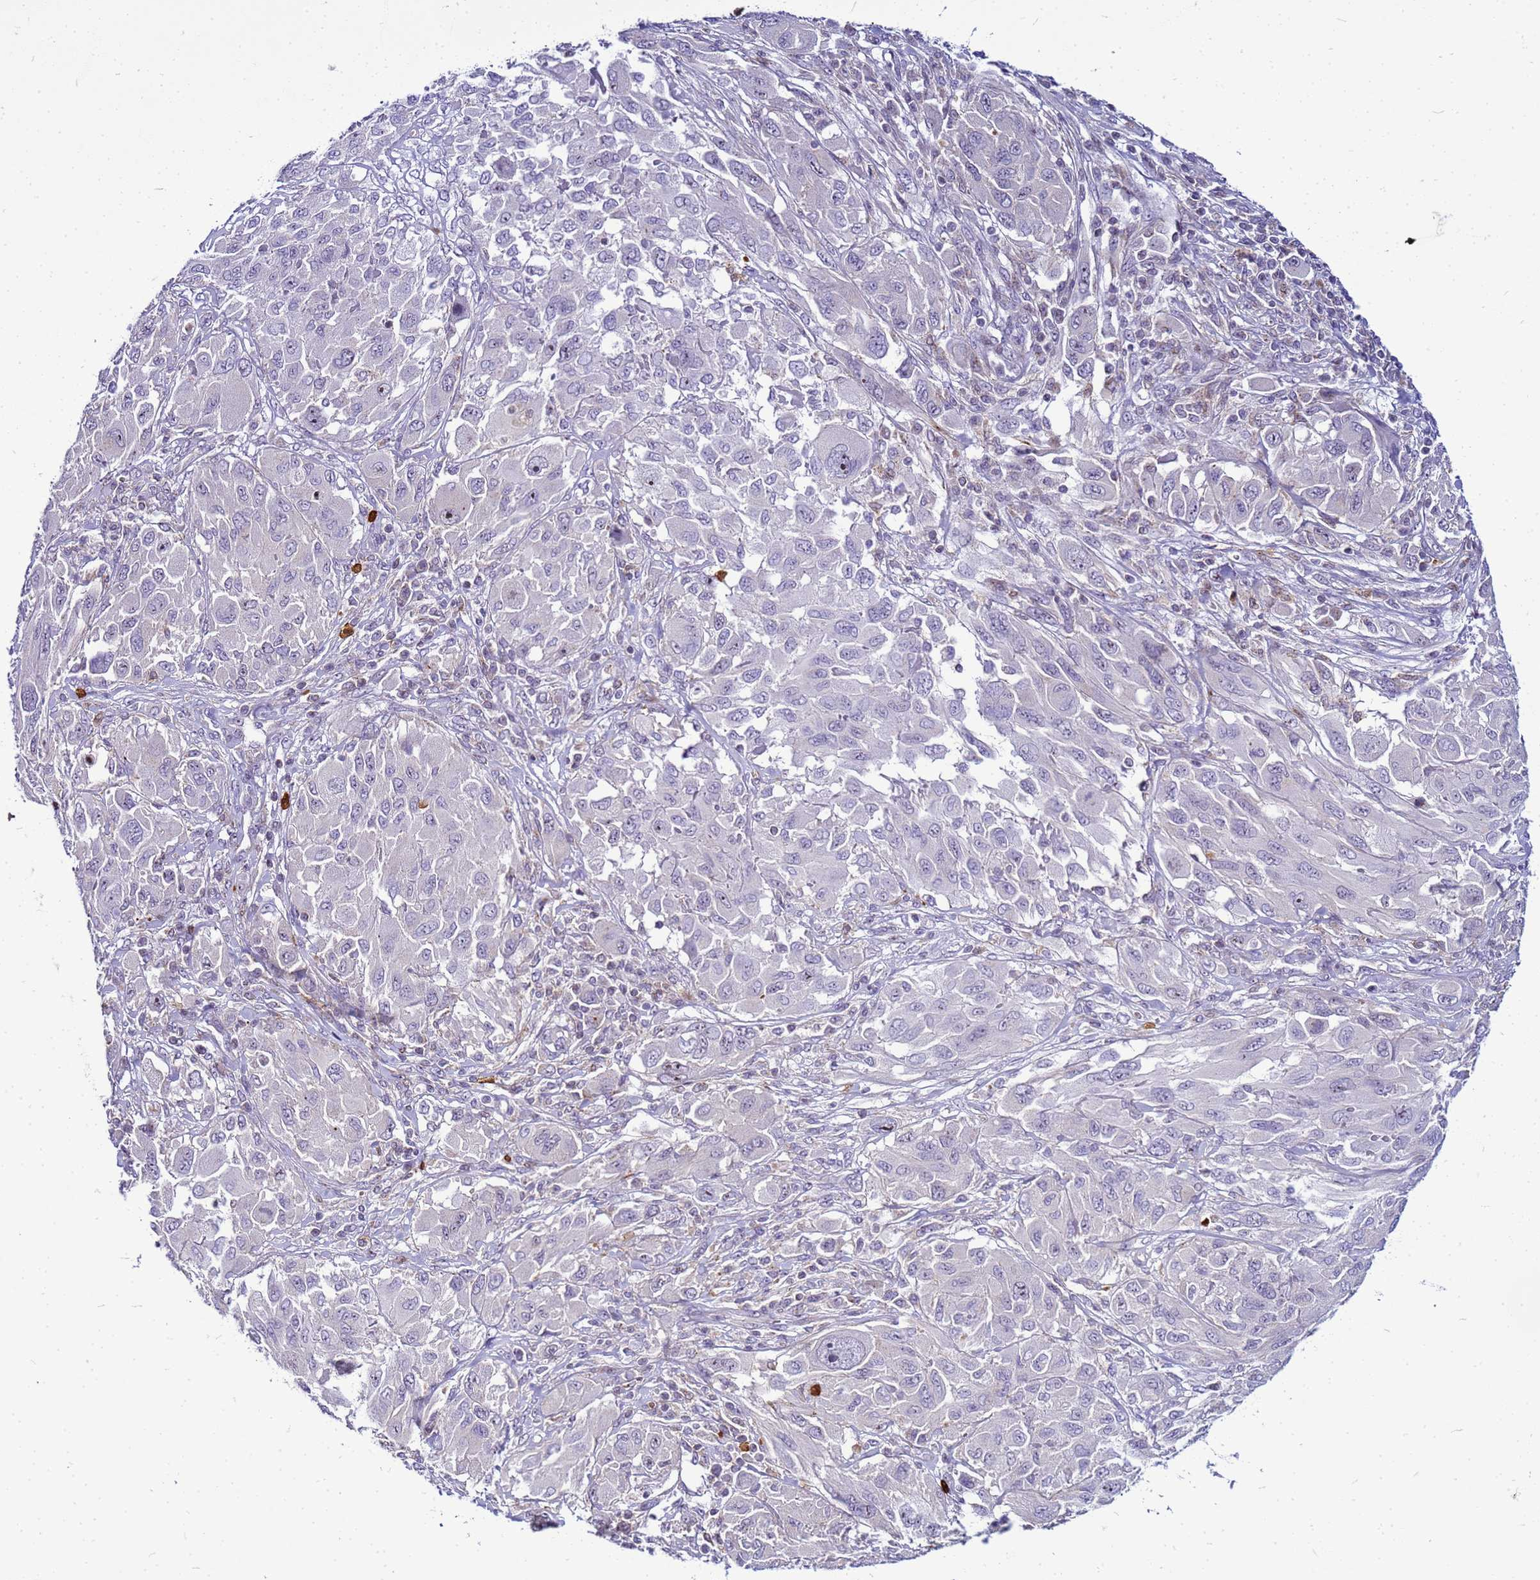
{"staining": {"intensity": "negative", "quantity": "none", "location": "none"}, "tissue": "melanoma", "cell_type": "Tumor cells", "image_type": "cancer", "snomed": [{"axis": "morphology", "description": "Malignant melanoma, NOS"}, {"axis": "topography", "description": "Skin"}], "caption": "Protein analysis of melanoma demonstrates no significant expression in tumor cells. Nuclei are stained in blue.", "gene": "VPS4B", "patient": {"sex": "female", "age": 91}}